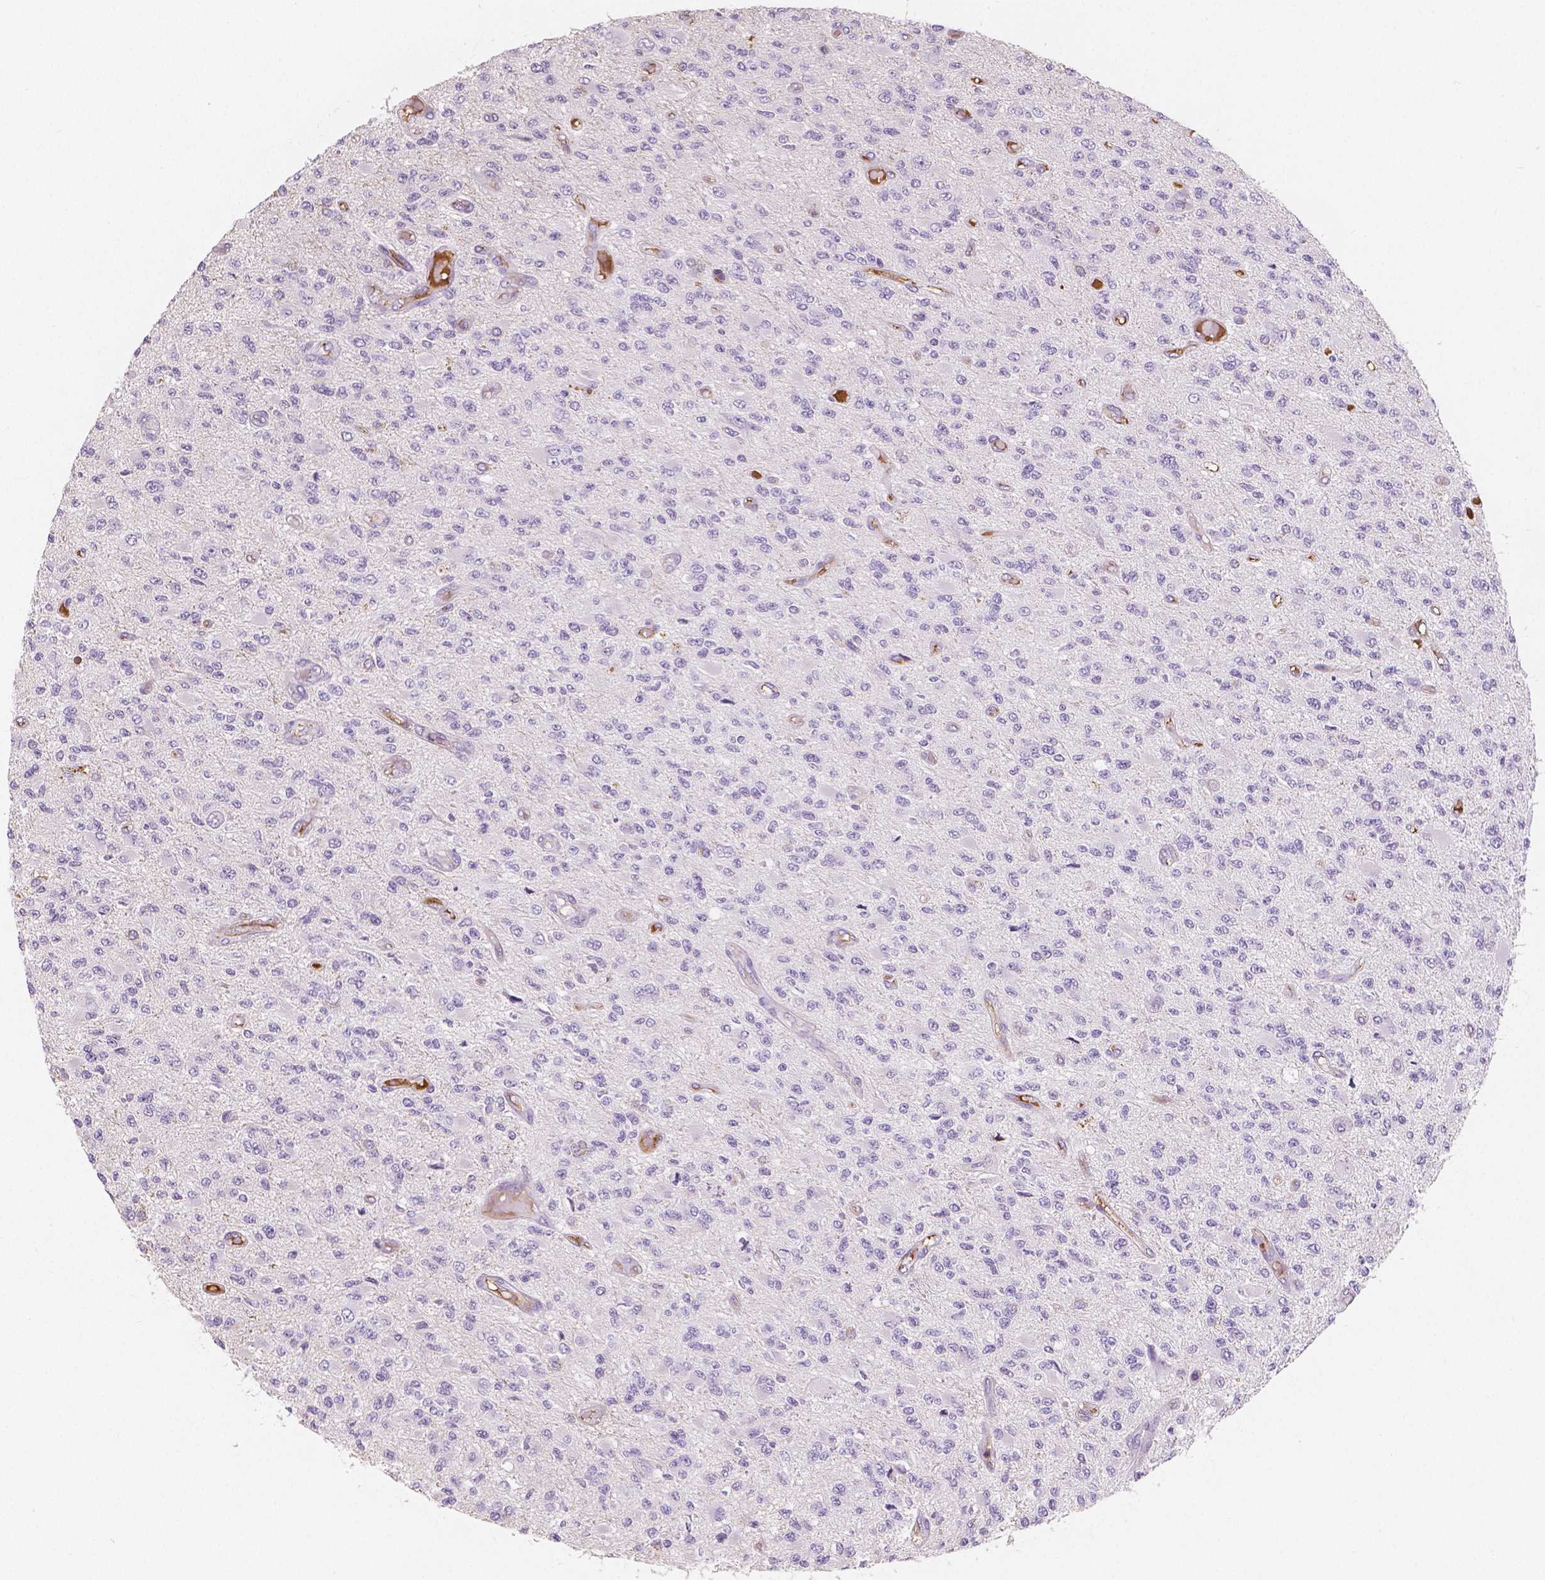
{"staining": {"intensity": "negative", "quantity": "none", "location": "none"}, "tissue": "glioma", "cell_type": "Tumor cells", "image_type": "cancer", "snomed": [{"axis": "morphology", "description": "Glioma, malignant, High grade"}, {"axis": "topography", "description": "Brain"}], "caption": "There is no significant staining in tumor cells of glioma.", "gene": "APOA4", "patient": {"sex": "female", "age": 63}}